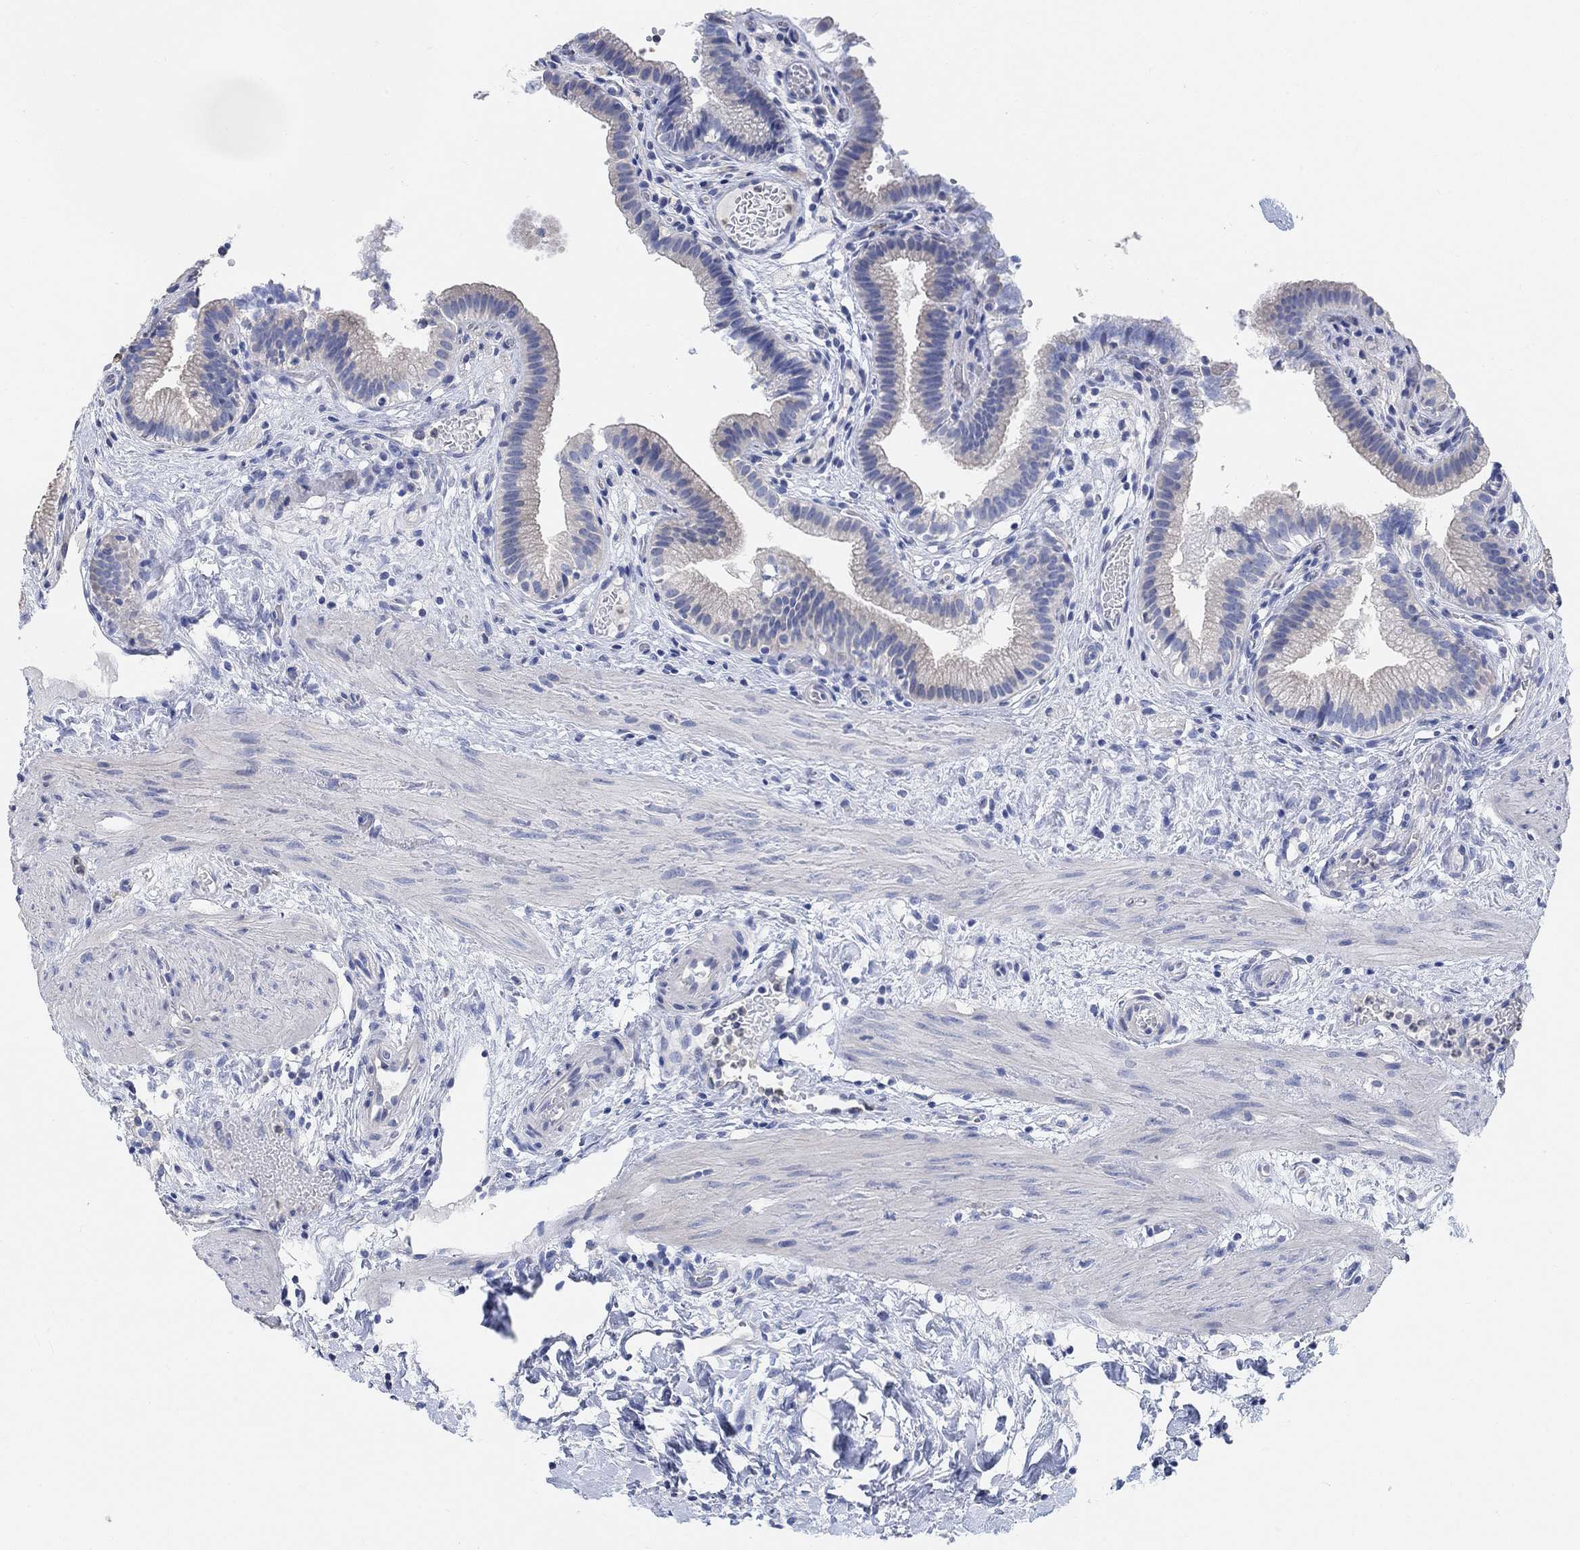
{"staining": {"intensity": "weak", "quantity": "<25%", "location": "cytoplasmic/membranous"}, "tissue": "gallbladder", "cell_type": "Glandular cells", "image_type": "normal", "snomed": [{"axis": "morphology", "description": "Normal tissue, NOS"}, {"axis": "topography", "description": "Gallbladder"}], "caption": "Immunohistochemistry of normal human gallbladder reveals no staining in glandular cells.", "gene": "NLRP14", "patient": {"sex": "female", "age": 24}}